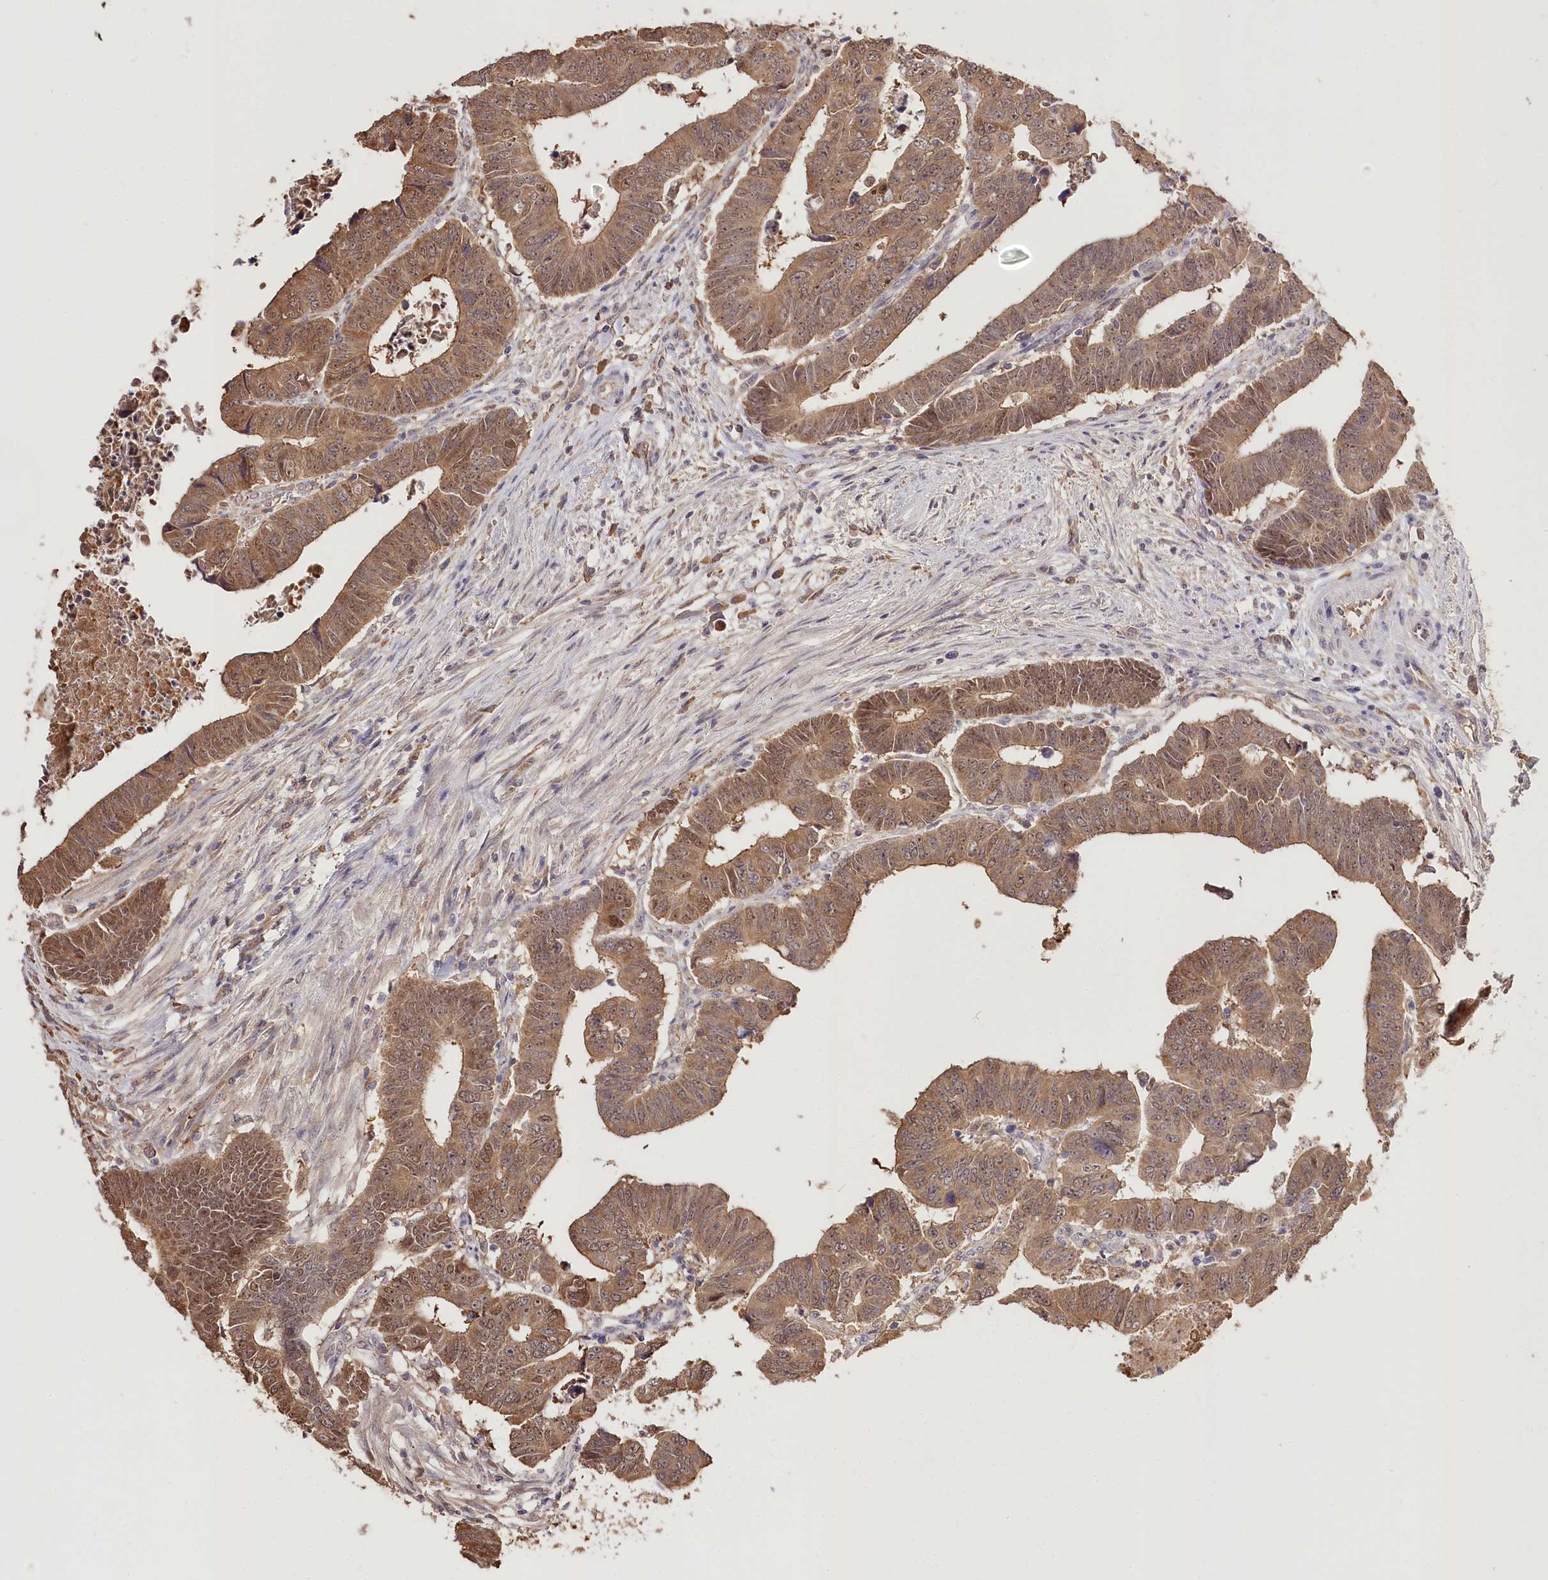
{"staining": {"intensity": "moderate", "quantity": ">75%", "location": "cytoplasmic/membranous"}, "tissue": "colorectal cancer", "cell_type": "Tumor cells", "image_type": "cancer", "snomed": [{"axis": "morphology", "description": "Normal tissue, NOS"}, {"axis": "morphology", "description": "Adenocarcinoma, NOS"}, {"axis": "topography", "description": "Rectum"}], "caption": "Colorectal adenocarcinoma stained with immunohistochemistry exhibits moderate cytoplasmic/membranous staining in about >75% of tumor cells.", "gene": "R3HDM2", "patient": {"sex": "female", "age": 65}}